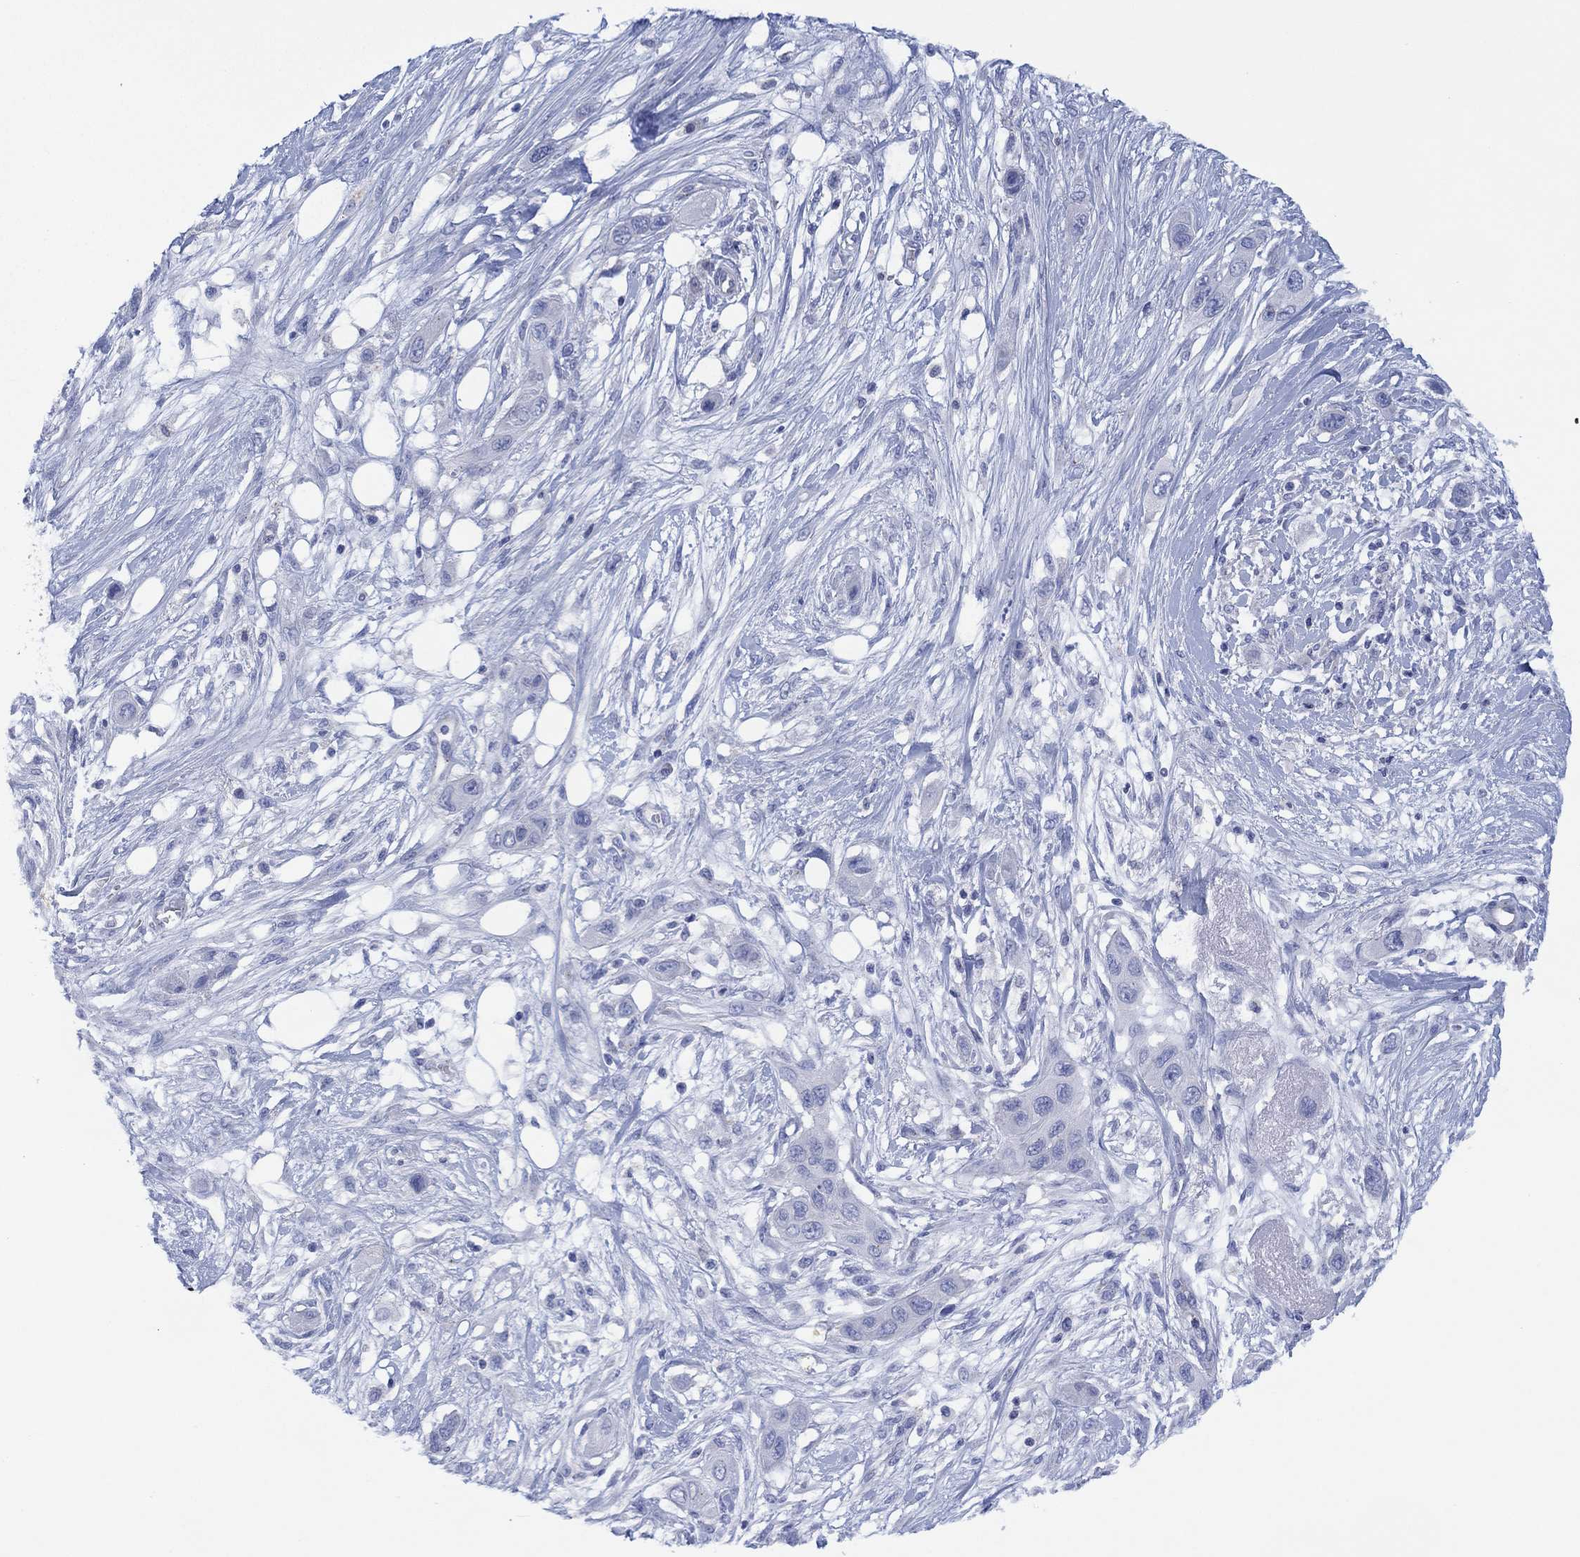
{"staining": {"intensity": "negative", "quantity": "none", "location": "none"}, "tissue": "skin cancer", "cell_type": "Tumor cells", "image_type": "cancer", "snomed": [{"axis": "morphology", "description": "Squamous cell carcinoma, NOS"}, {"axis": "topography", "description": "Skin"}], "caption": "Human skin squamous cell carcinoma stained for a protein using immunohistochemistry demonstrates no positivity in tumor cells.", "gene": "CHRNA3", "patient": {"sex": "male", "age": 79}}